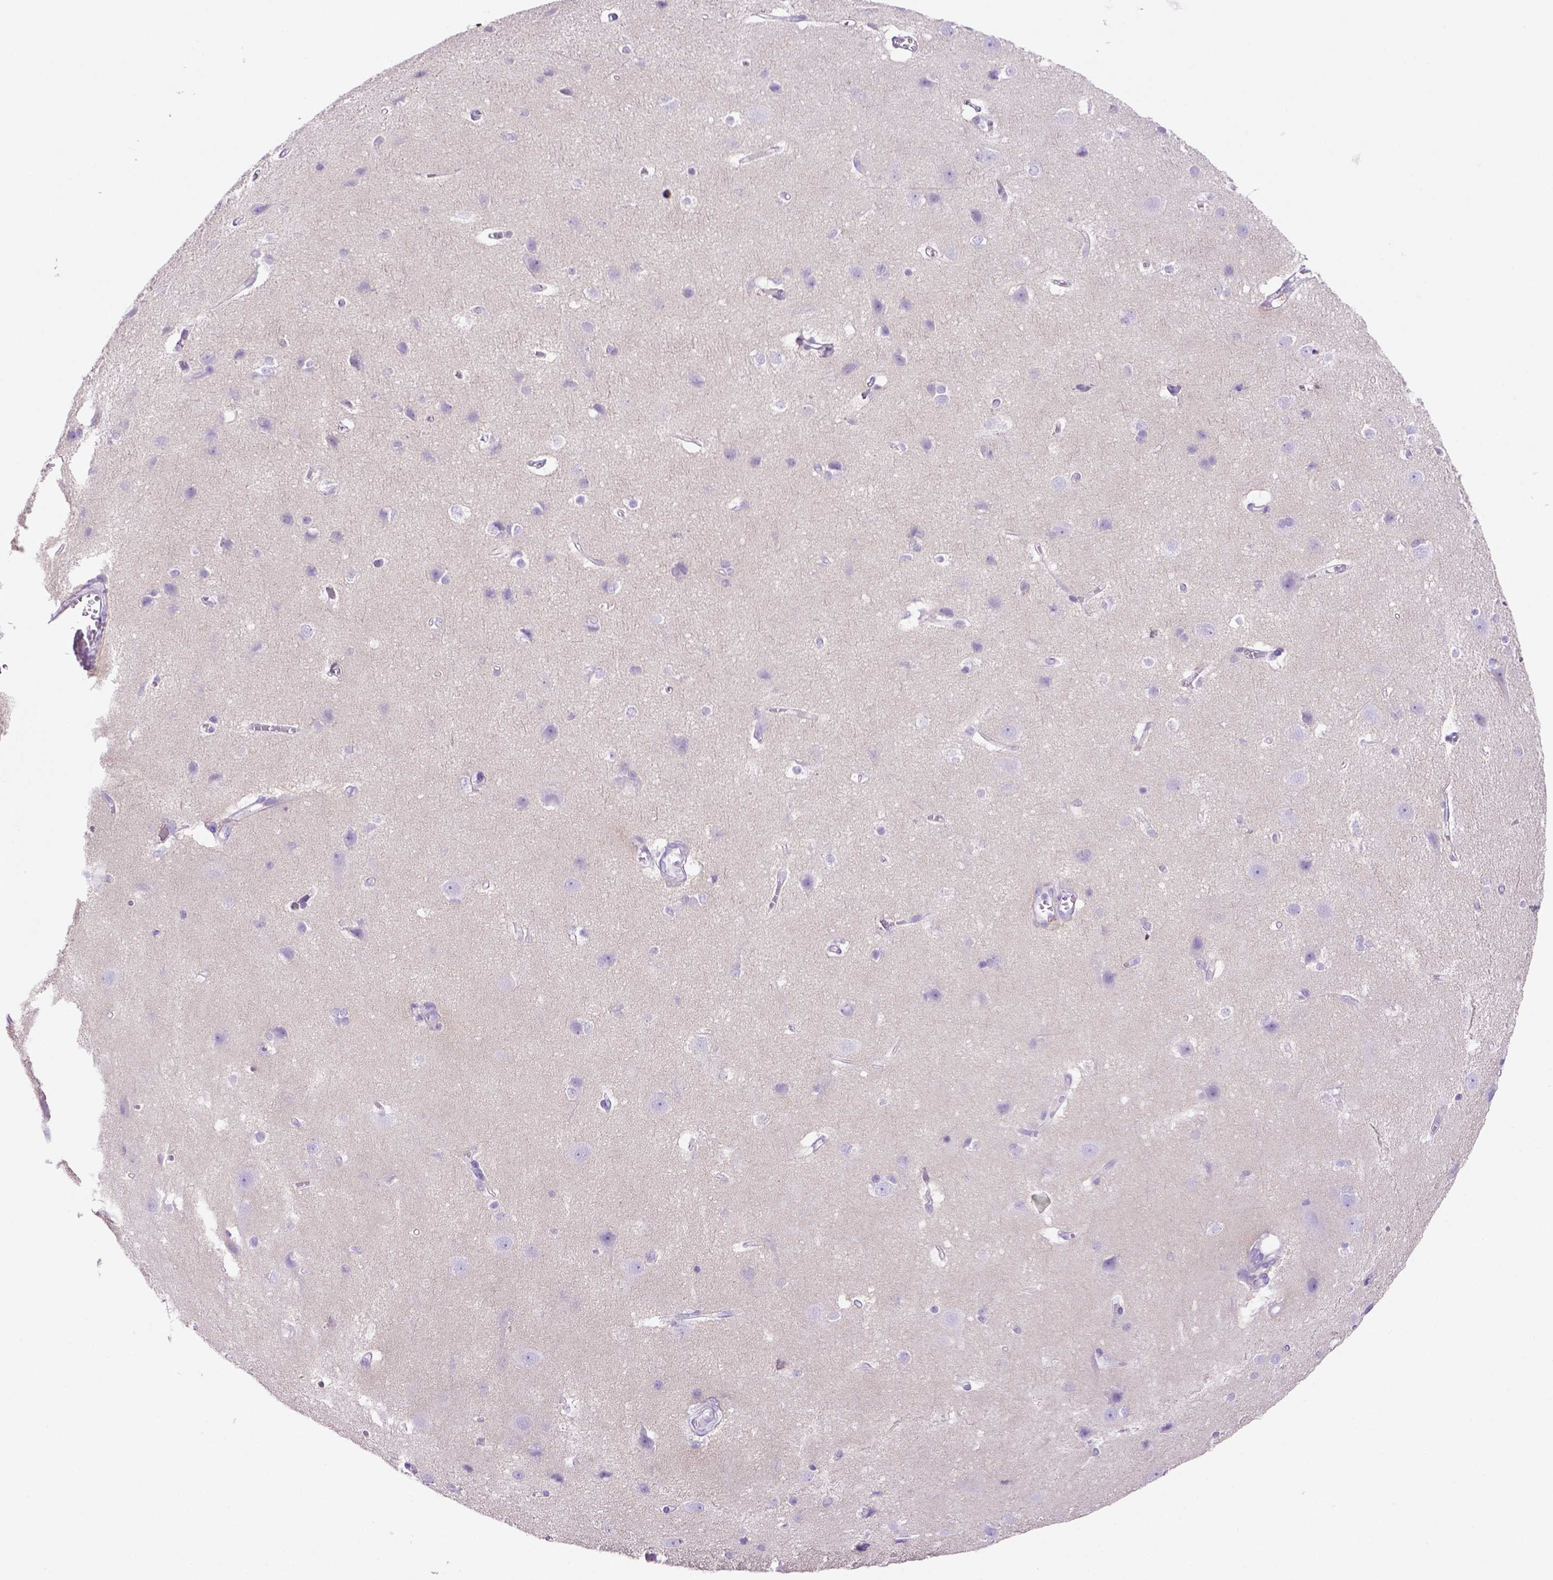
{"staining": {"intensity": "negative", "quantity": "none", "location": "none"}, "tissue": "cerebral cortex", "cell_type": "Endothelial cells", "image_type": "normal", "snomed": [{"axis": "morphology", "description": "Normal tissue, NOS"}, {"axis": "topography", "description": "Cerebral cortex"}], "caption": "Cerebral cortex stained for a protein using IHC reveals no staining endothelial cells.", "gene": "SIRPD", "patient": {"sex": "male", "age": 37}}